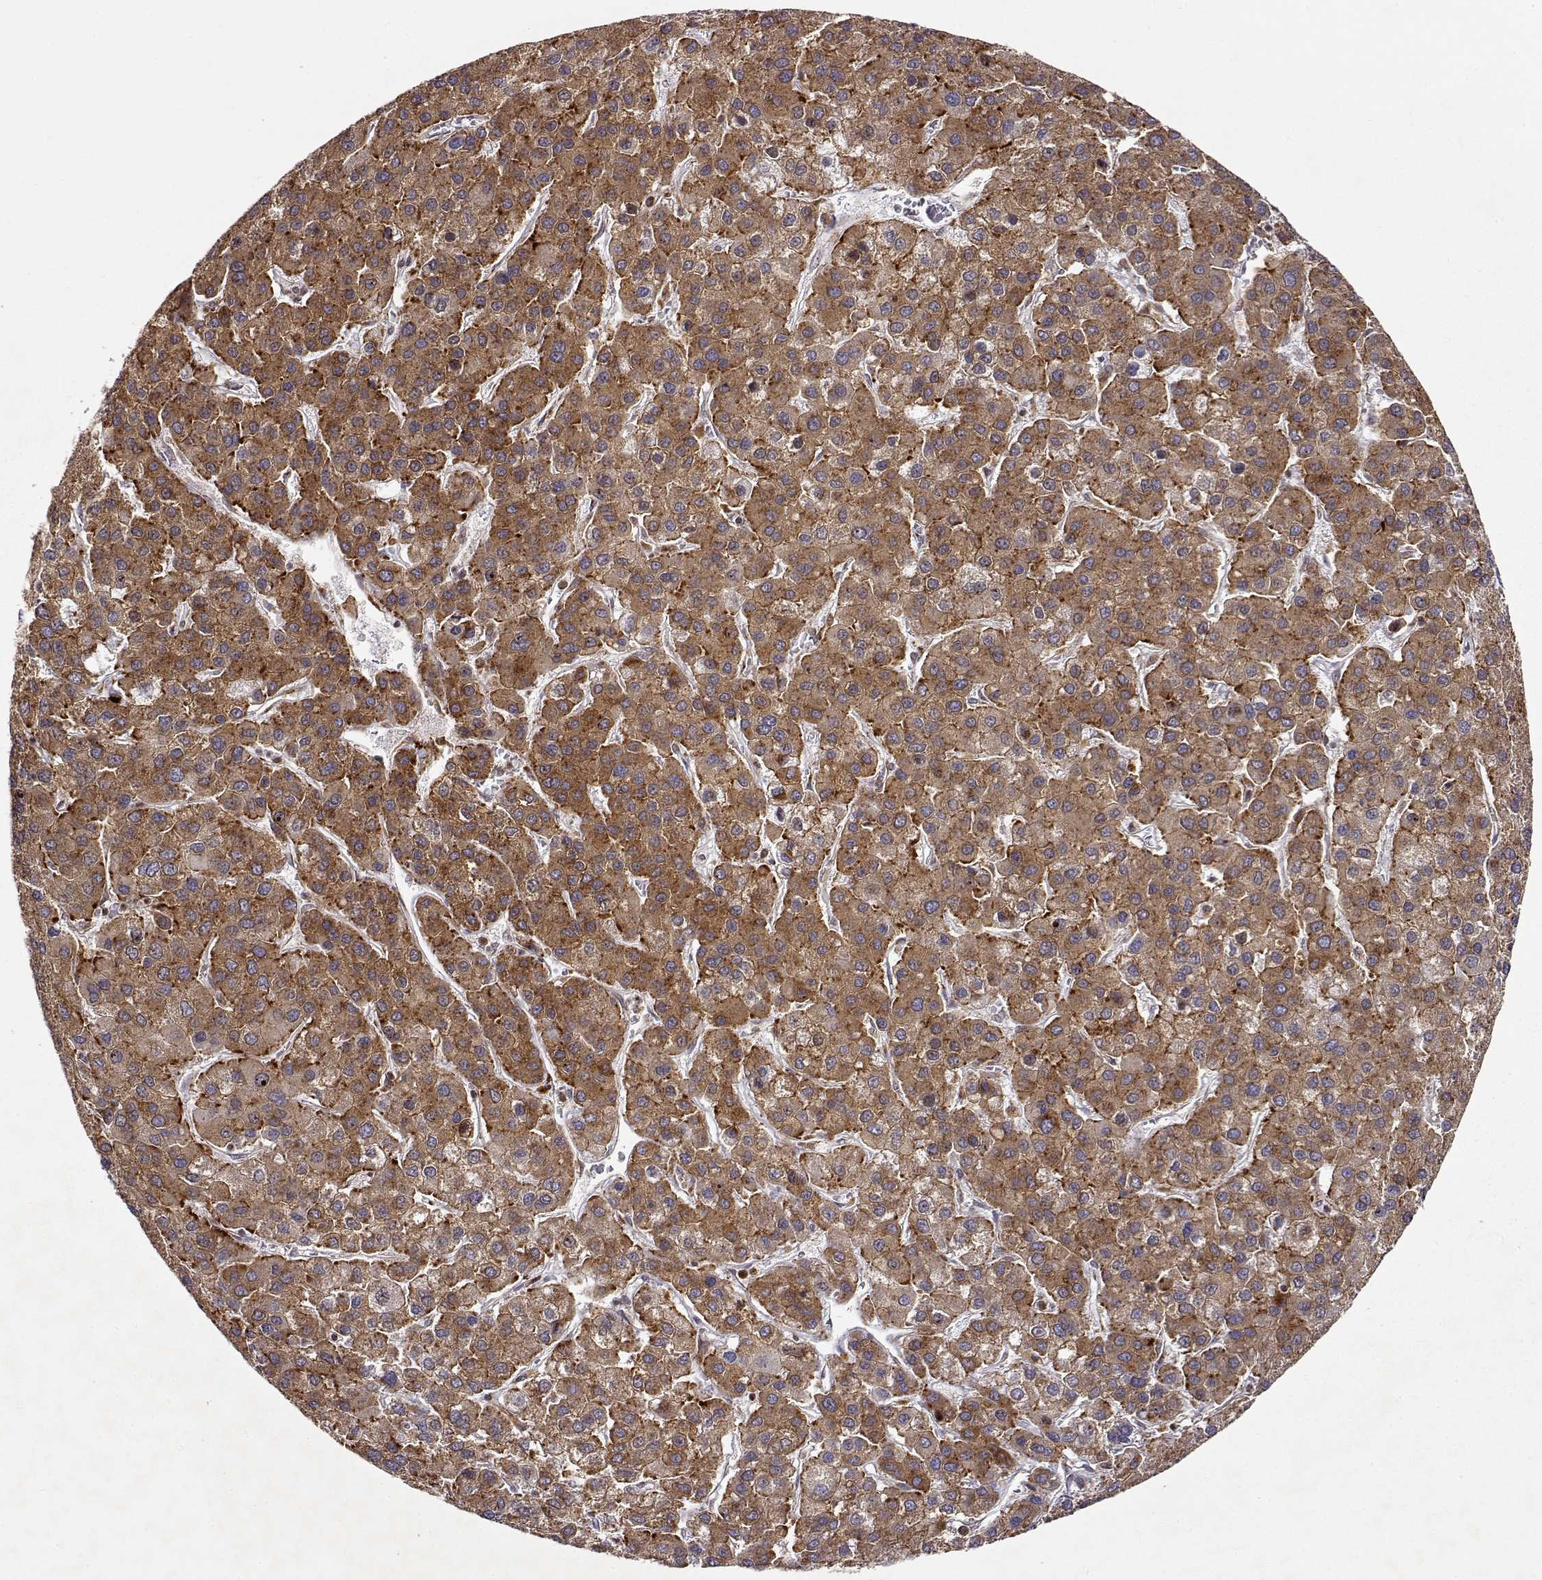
{"staining": {"intensity": "moderate", "quantity": "25%-75%", "location": "cytoplasmic/membranous"}, "tissue": "liver cancer", "cell_type": "Tumor cells", "image_type": "cancer", "snomed": [{"axis": "morphology", "description": "Carcinoma, Hepatocellular, NOS"}, {"axis": "topography", "description": "Liver"}], "caption": "Immunohistochemistry image of human hepatocellular carcinoma (liver) stained for a protein (brown), which shows medium levels of moderate cytoplasmic/membranous positivity in approximately 25%-75% of tumor cells.", "gene": "RNF13", "patient": {"sex": "female", "age": 41}}